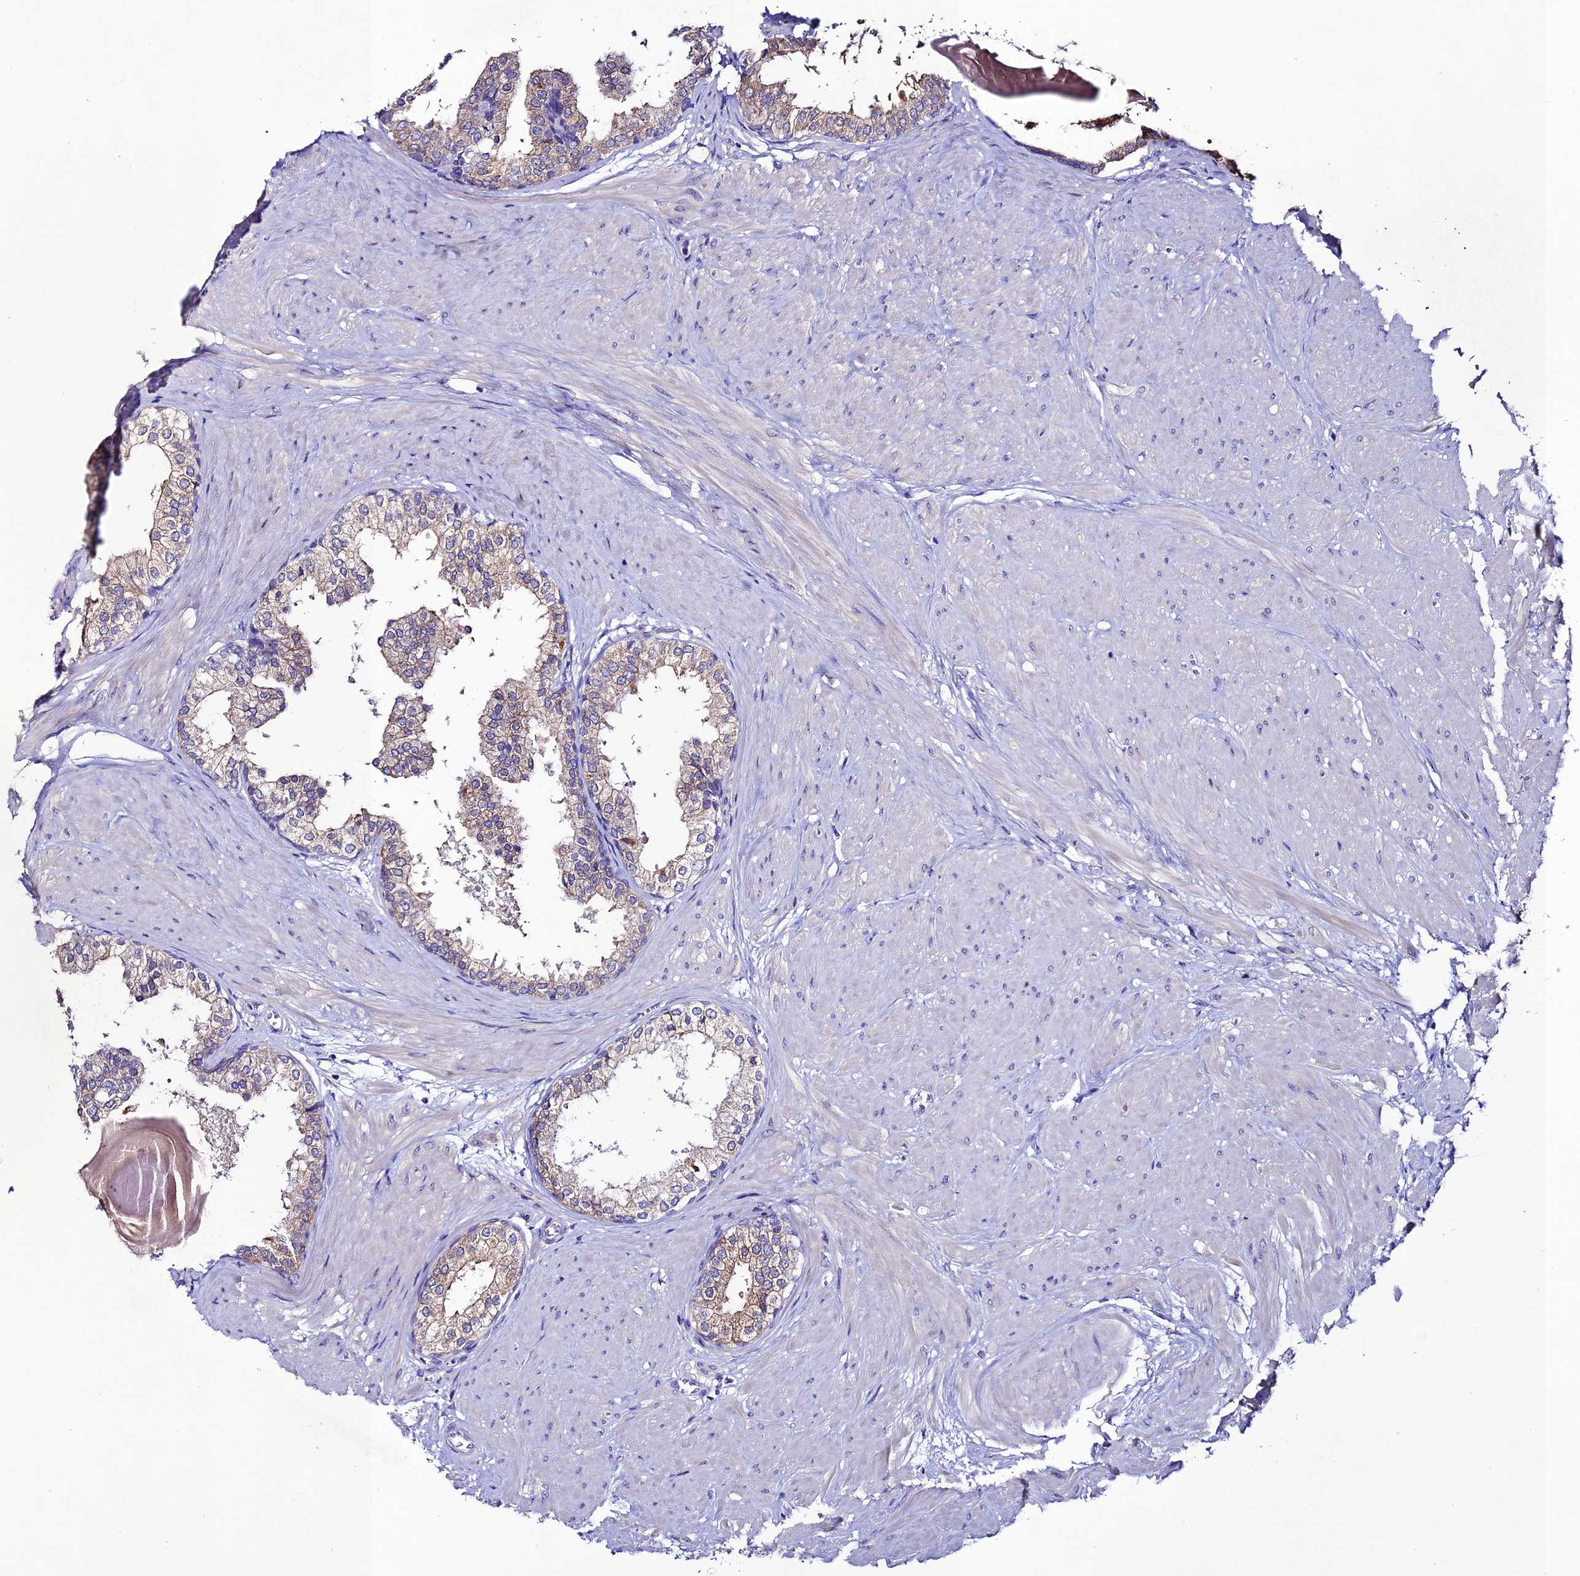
{"staining": {"intensity": "moderate", "quantity": "<25%", "location": "cytoplasmic/membranous"}, "tissue": "prostate", "cell_type": "Glandular cells", "image_type": "normal", "snomed": [{"axis": "morphology", "description": "Normal tissue, NOS"}, {"axis": "topography", "description": "Prostate"}], "caption": "Protein staining reveals moderate cytoplasmic/membranous expression in about <25% of glandular cells in unremarkable prostate.", "gene": "OR51Q1", "patient": {"sex": "male", "age": 48}}